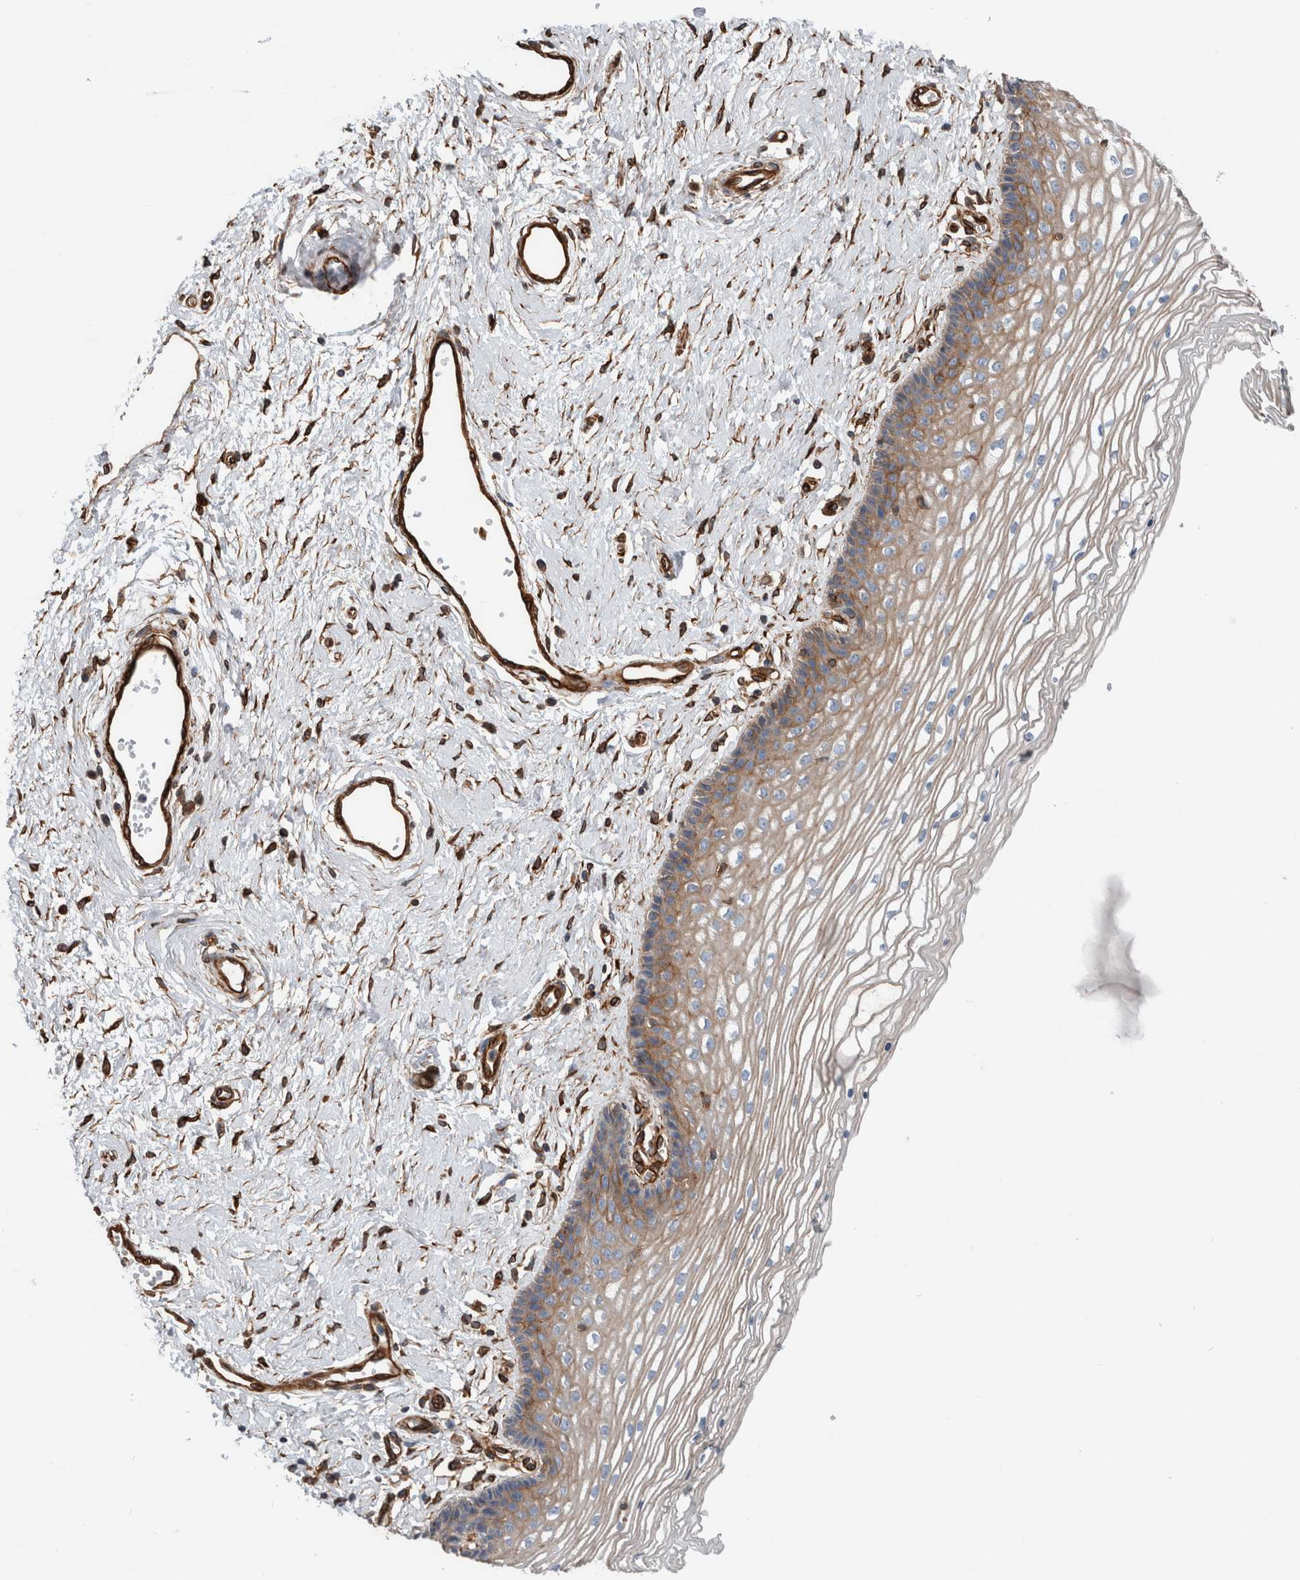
{"staining": {"intensity": "moderate", "quantity": ">75%", "location": "cytoplasmic/membranous"}, "tissue": "vagina", "cell_type": "Squamous epithelial cells", "image_type": "normal", "snomed": [{"axis": "morphology", "description": "Normal tissue, NOS"}, {"axis": "topography", "description": "Vagina"}], "caption": "An image of human vagina stained for a protein exhibits moderate cytoplasmic/membranous brown staining in squamous epithelial cells.", "gene": "PLEC", "patient": {"sex": "female", "age": 46}}